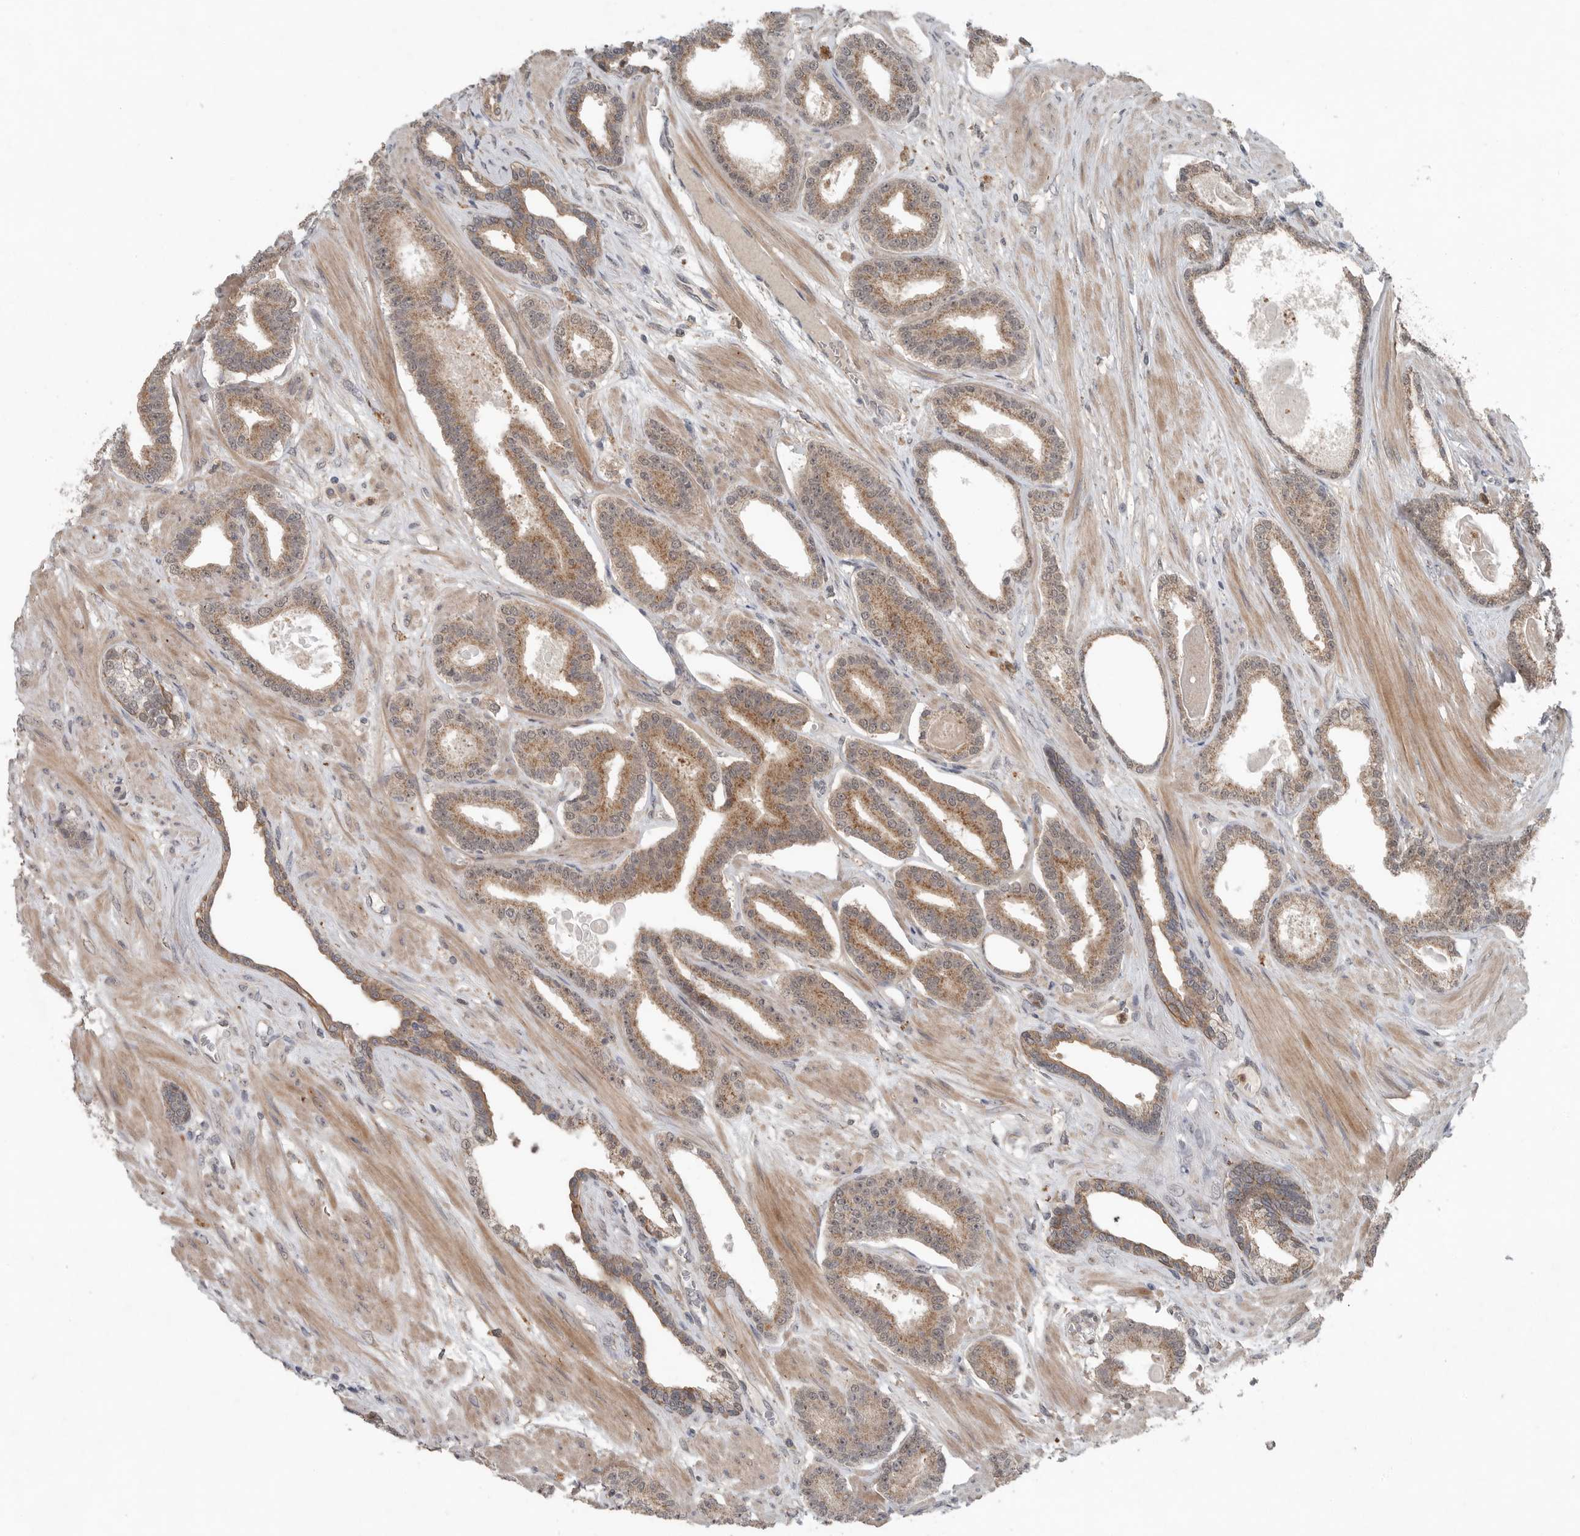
{"staining": {"intensity": "moderate", "quantity": ">75%", "location": "cytoplasmic/membranous"}, "tissue": "prostate cancer", "cell_type": "Tumor cells", "image_type": "cancer", "snomed": [{"axis": "morphology", "description": "Adenocarcinoma, Low grade"}, {"axis": "topography", "description": "Prostate"}], "caption": "This histopathology image exhibits immunohistochemistry staining of prostate adenocarcinoma (low-grade), with medium moderate cytoplasmic/membranous expression in approximately >75% of tumor cells.", "gene": "SCP2", "patient": {"sex": "male", "age": 70}}